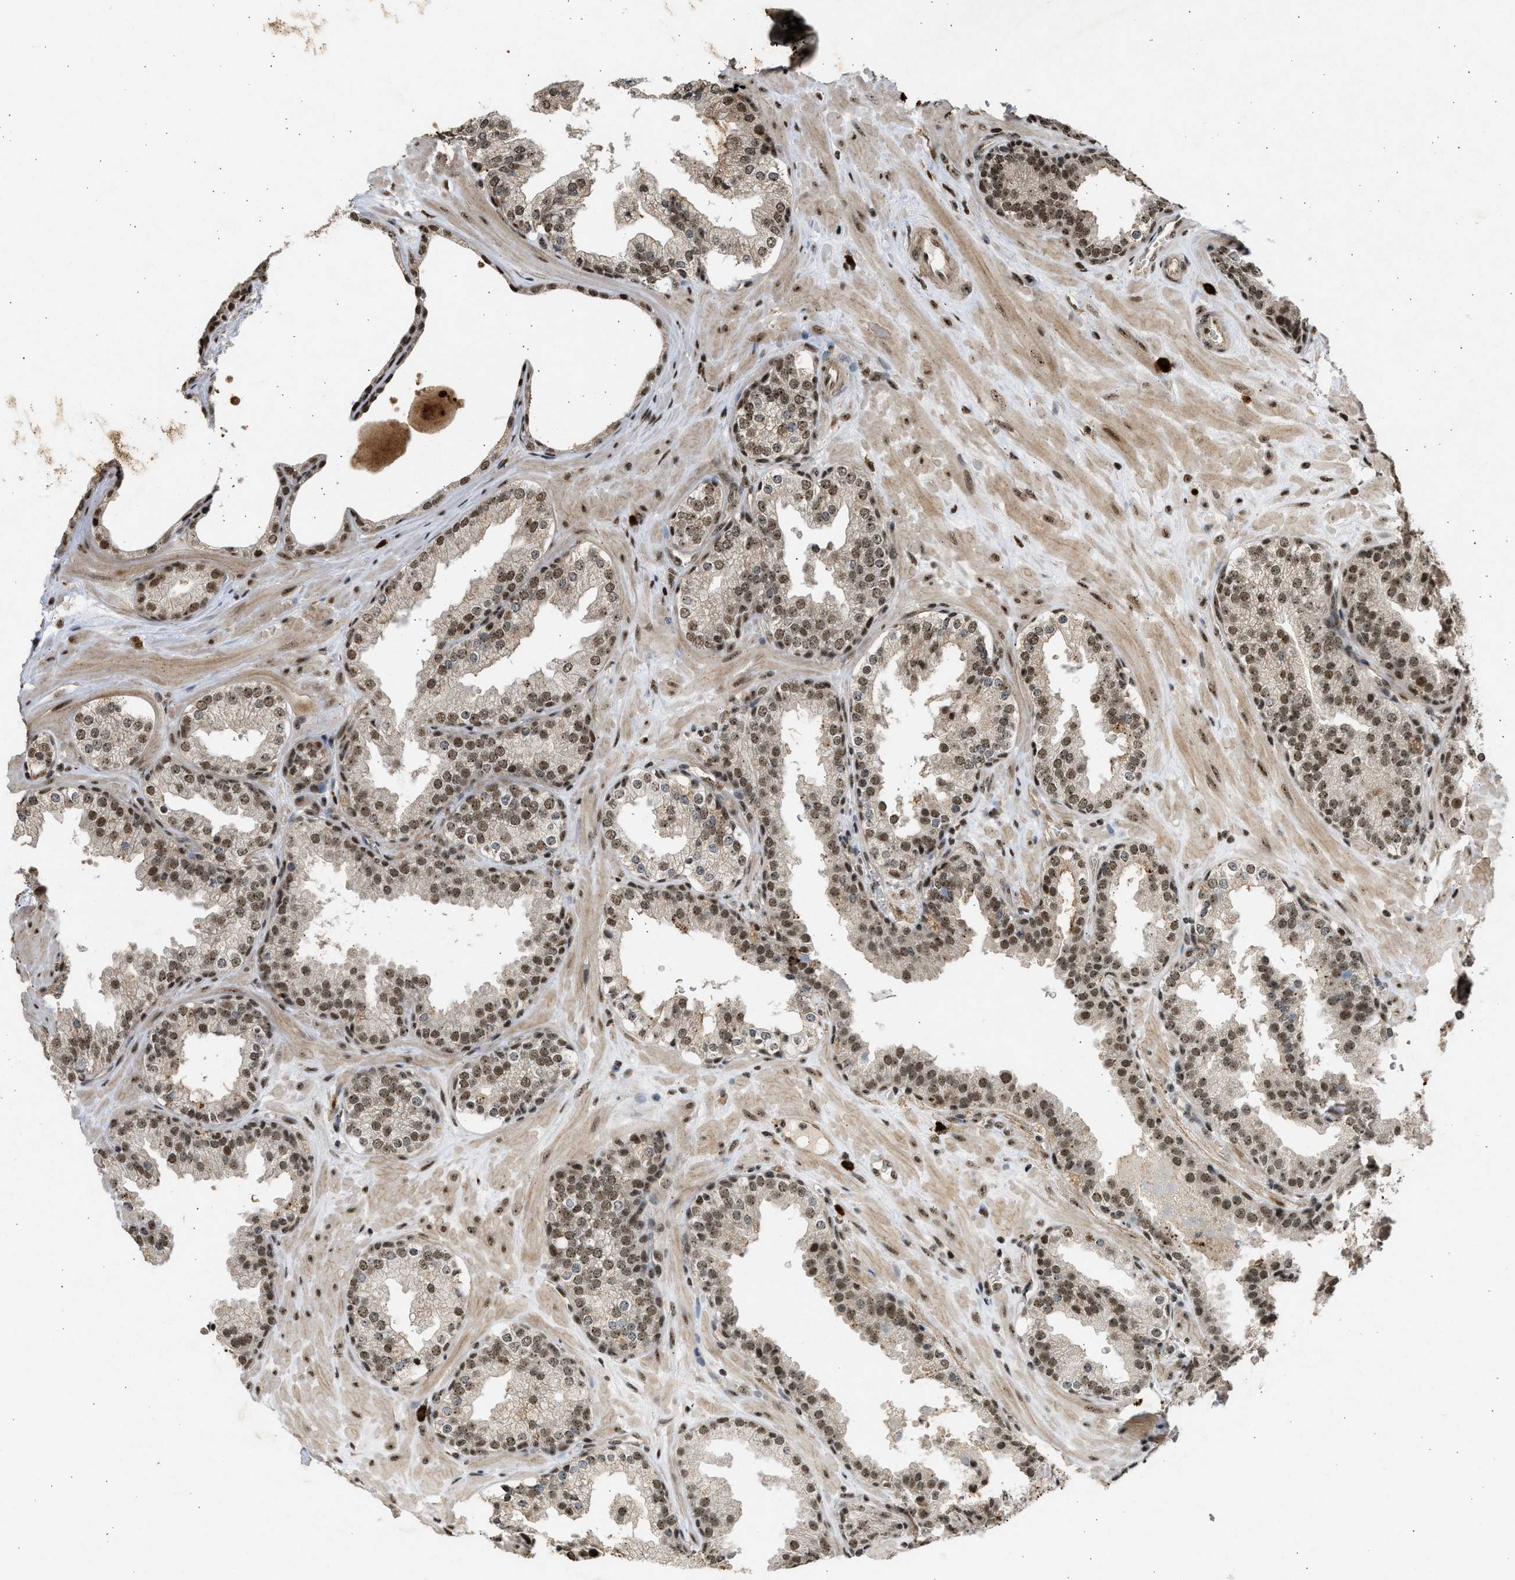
{"staining": {"intensity": "moderate", "quantity": ">75%", "location": "nuclear"}, "tissue": "prostate", "cell_type": "Glandular cells", "image_type": "normal", "snomed": [{"axis": "morphology", "description": "Normal tissue, NOS"}, {"axis": "topography", "description": "Prostate"}], "caption": "About >75% of glandular cells in normal prostate show moderate nuclear protein staining as visualized by brown immunohistochemical staining.", "gene": "TFDP2", "patient": {"sex": "male", "age": 51}}